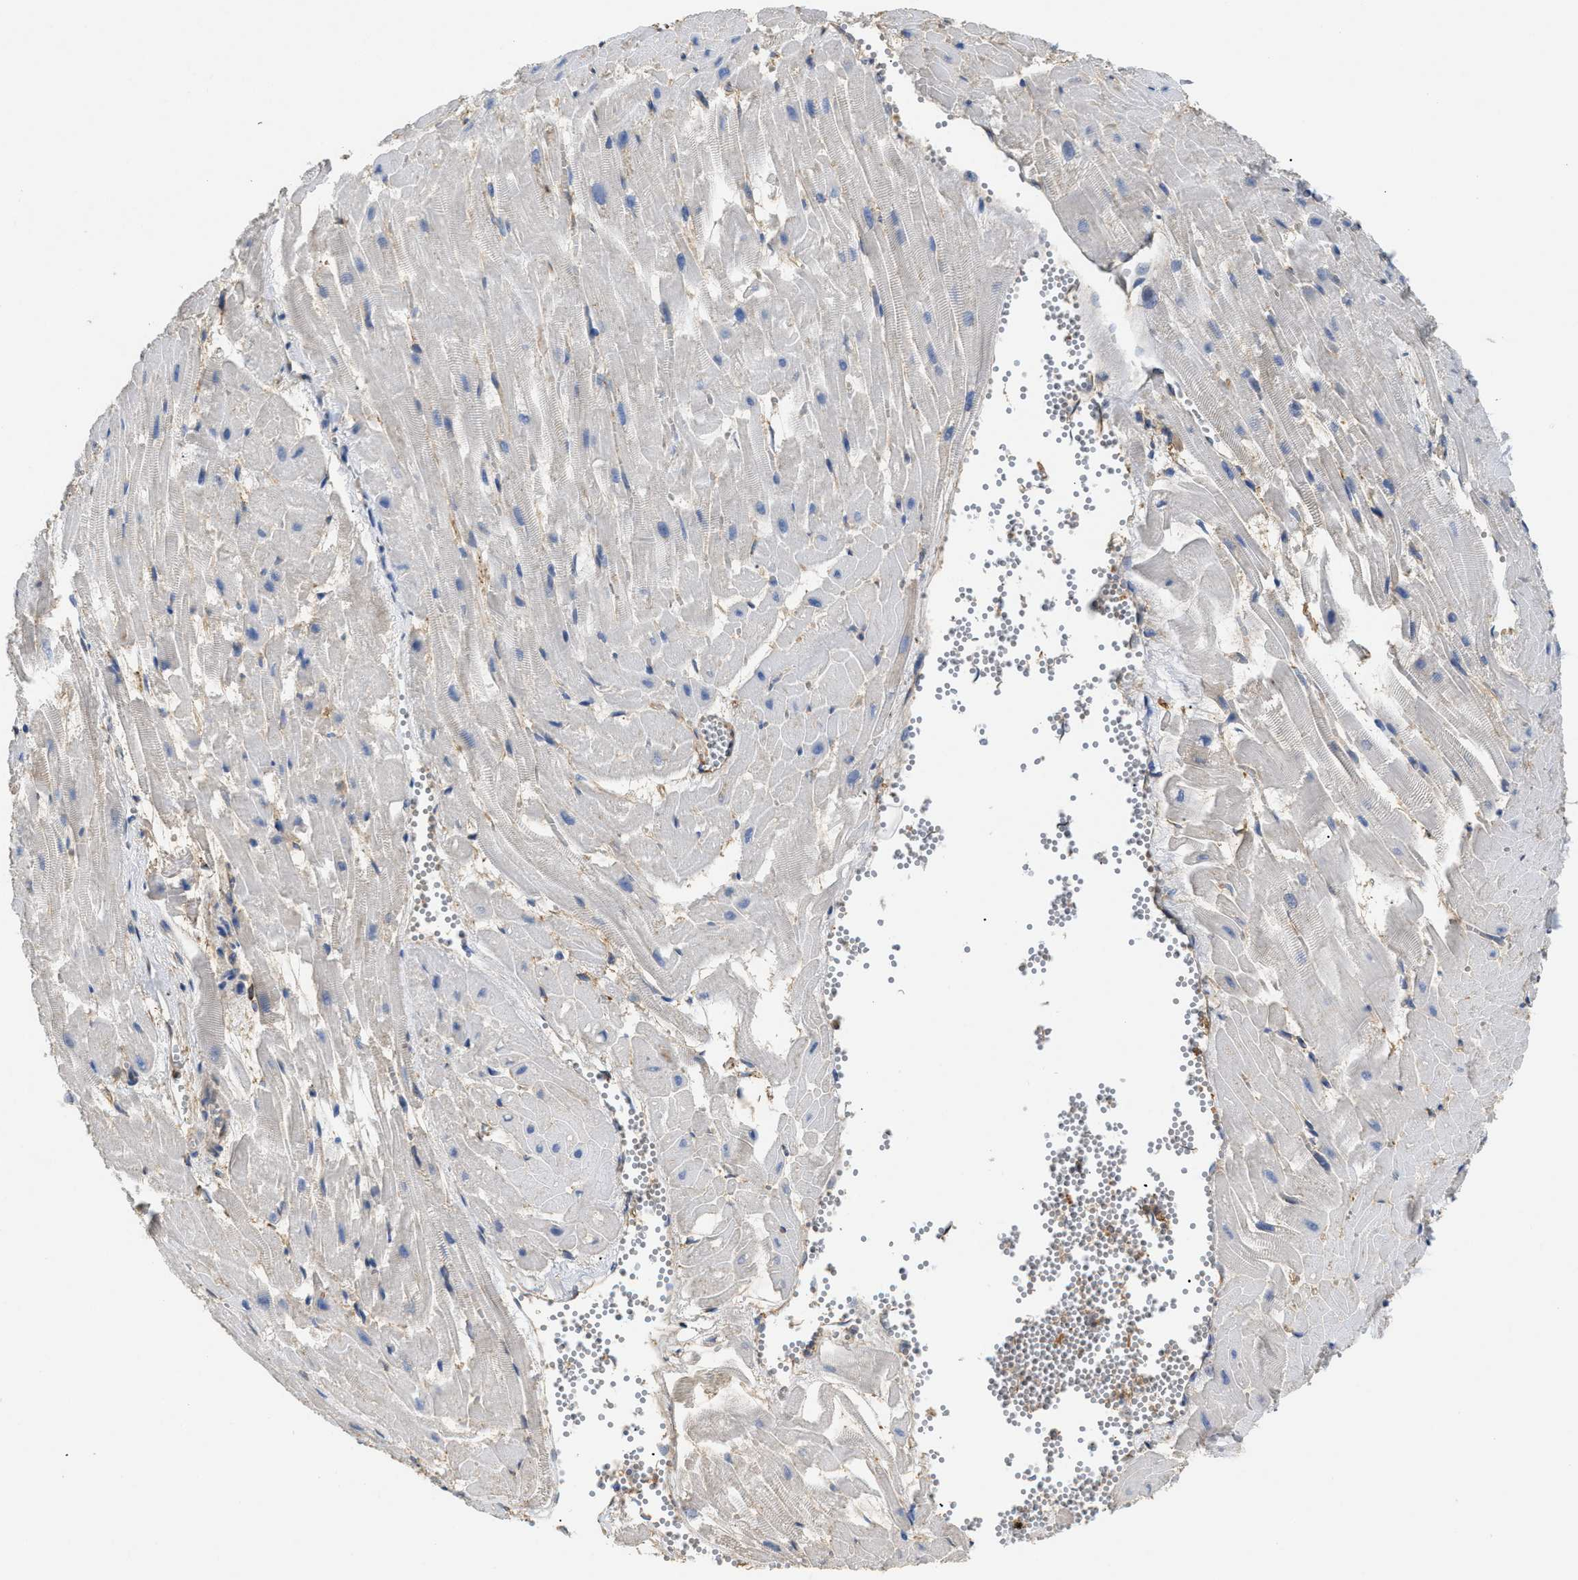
{"staining": {"intensity": "negative", "quantity": "none", "location": "none"}, "tissue": "heart muscle", "cell_type": "Cardiomyocytes", "image_type": "normal", "snomed": [{"axis": "morphology", "description": "Normal tissue, NOS"}, {"axis": "topography", "description": "Heart"}], "caption": "IHC of normal human heart muscle shows no staining in cardiomyocytes. Brightfield microscopy of IHC stained with DAB (3,3'-diaminobenzidine) (brown) and hematoxylin (blue), captured at high magnification.", "gene": "ANXA4", "patient": {"sex": "female", "age": 19}}